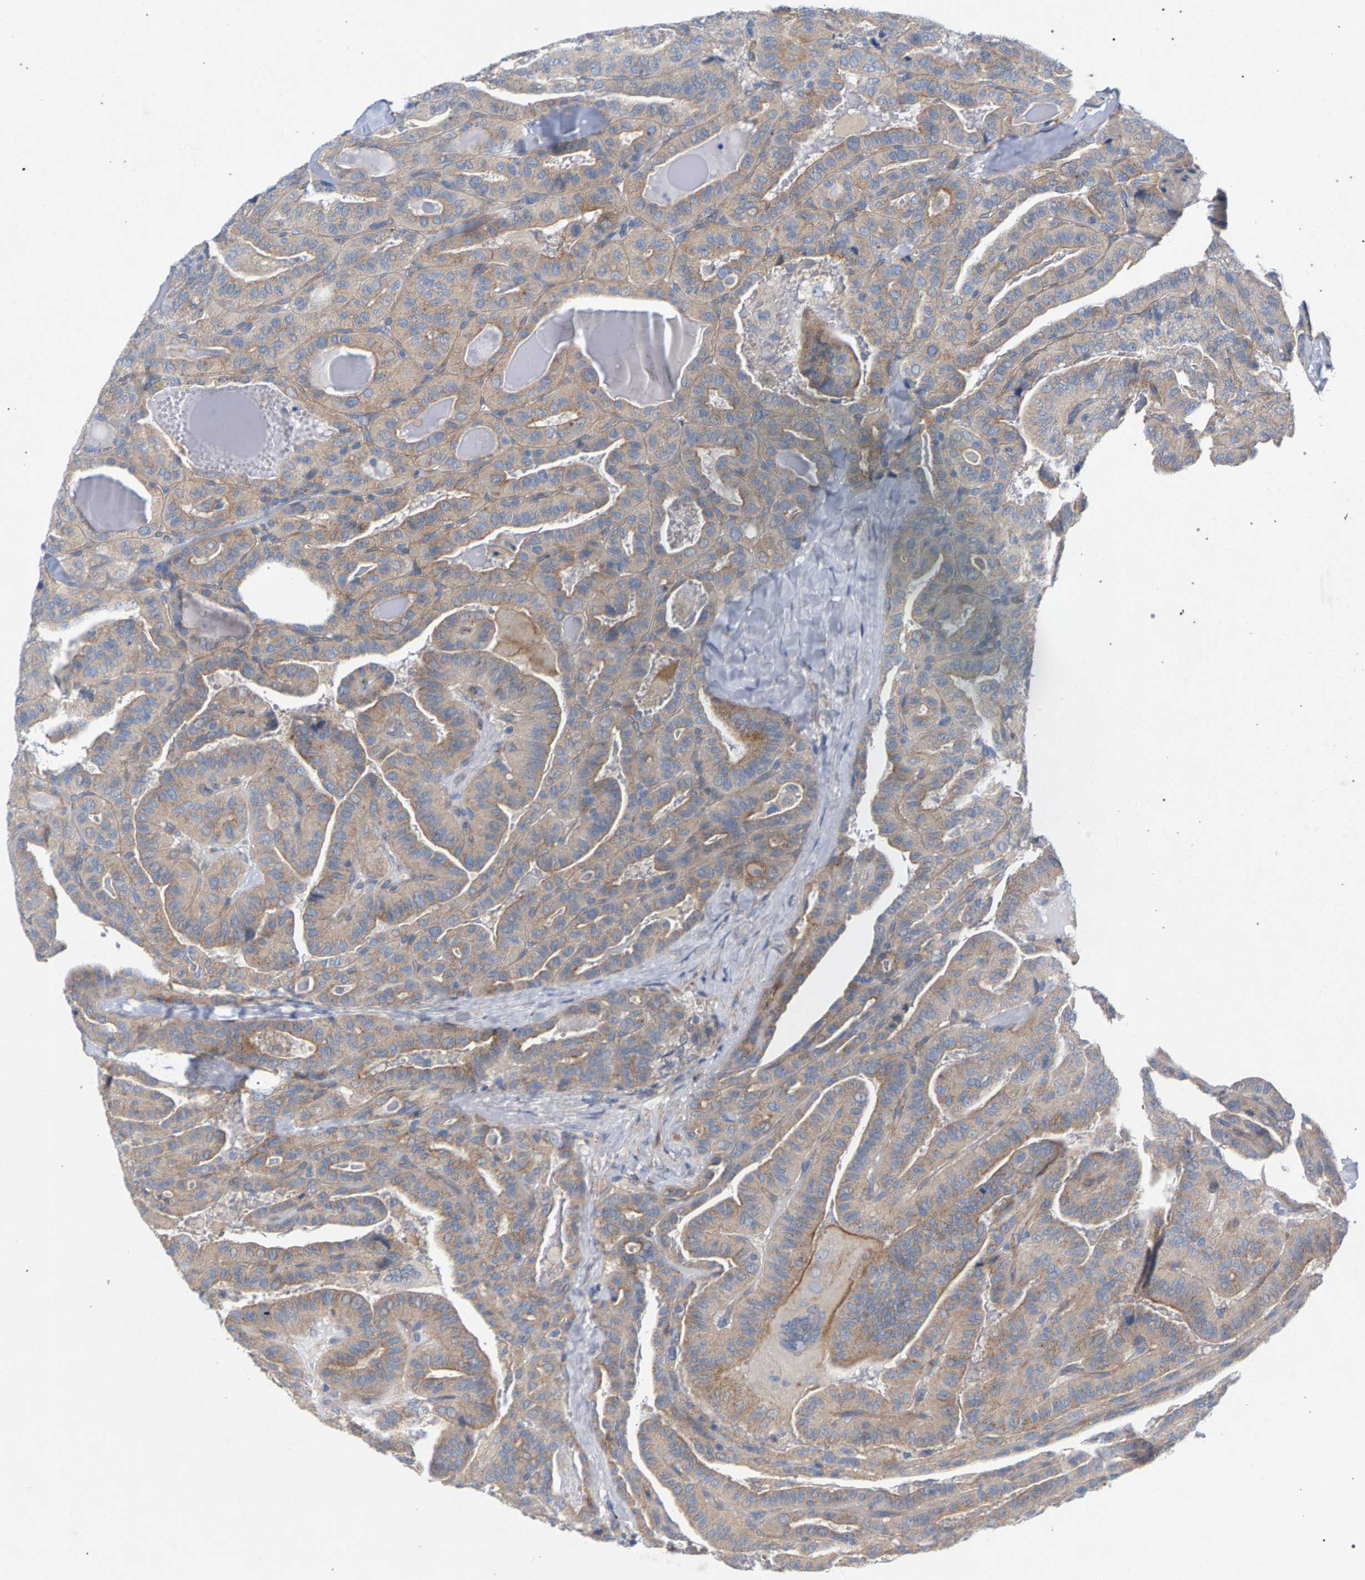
{"staining": {"intensity": "moderate", "quantity": "25%-75%", "location": "cytoplasmic/membranous"}, "tissue": "thyroid cancer", "cell_type": "Tumor cells", "image_type": "cancer", "snomed": [{"axis": "morphology", "description": "Papillary adenocarcinoma, NOS"}, {"axis": "topography", "description": "Thyroid gland"}], "caption": "Immunohistochemical staining of thyroid cancer (papillary adenocarcinoma) demonstrates medium levels of moderate cytoplasmic/membranous protein expression in about 25%-75% of tumor cells. (DAB IHC with brightfield microscopy, high magnification).", "gene": "MAMDC2", "patient": {"sex": "male", "age": 77}}